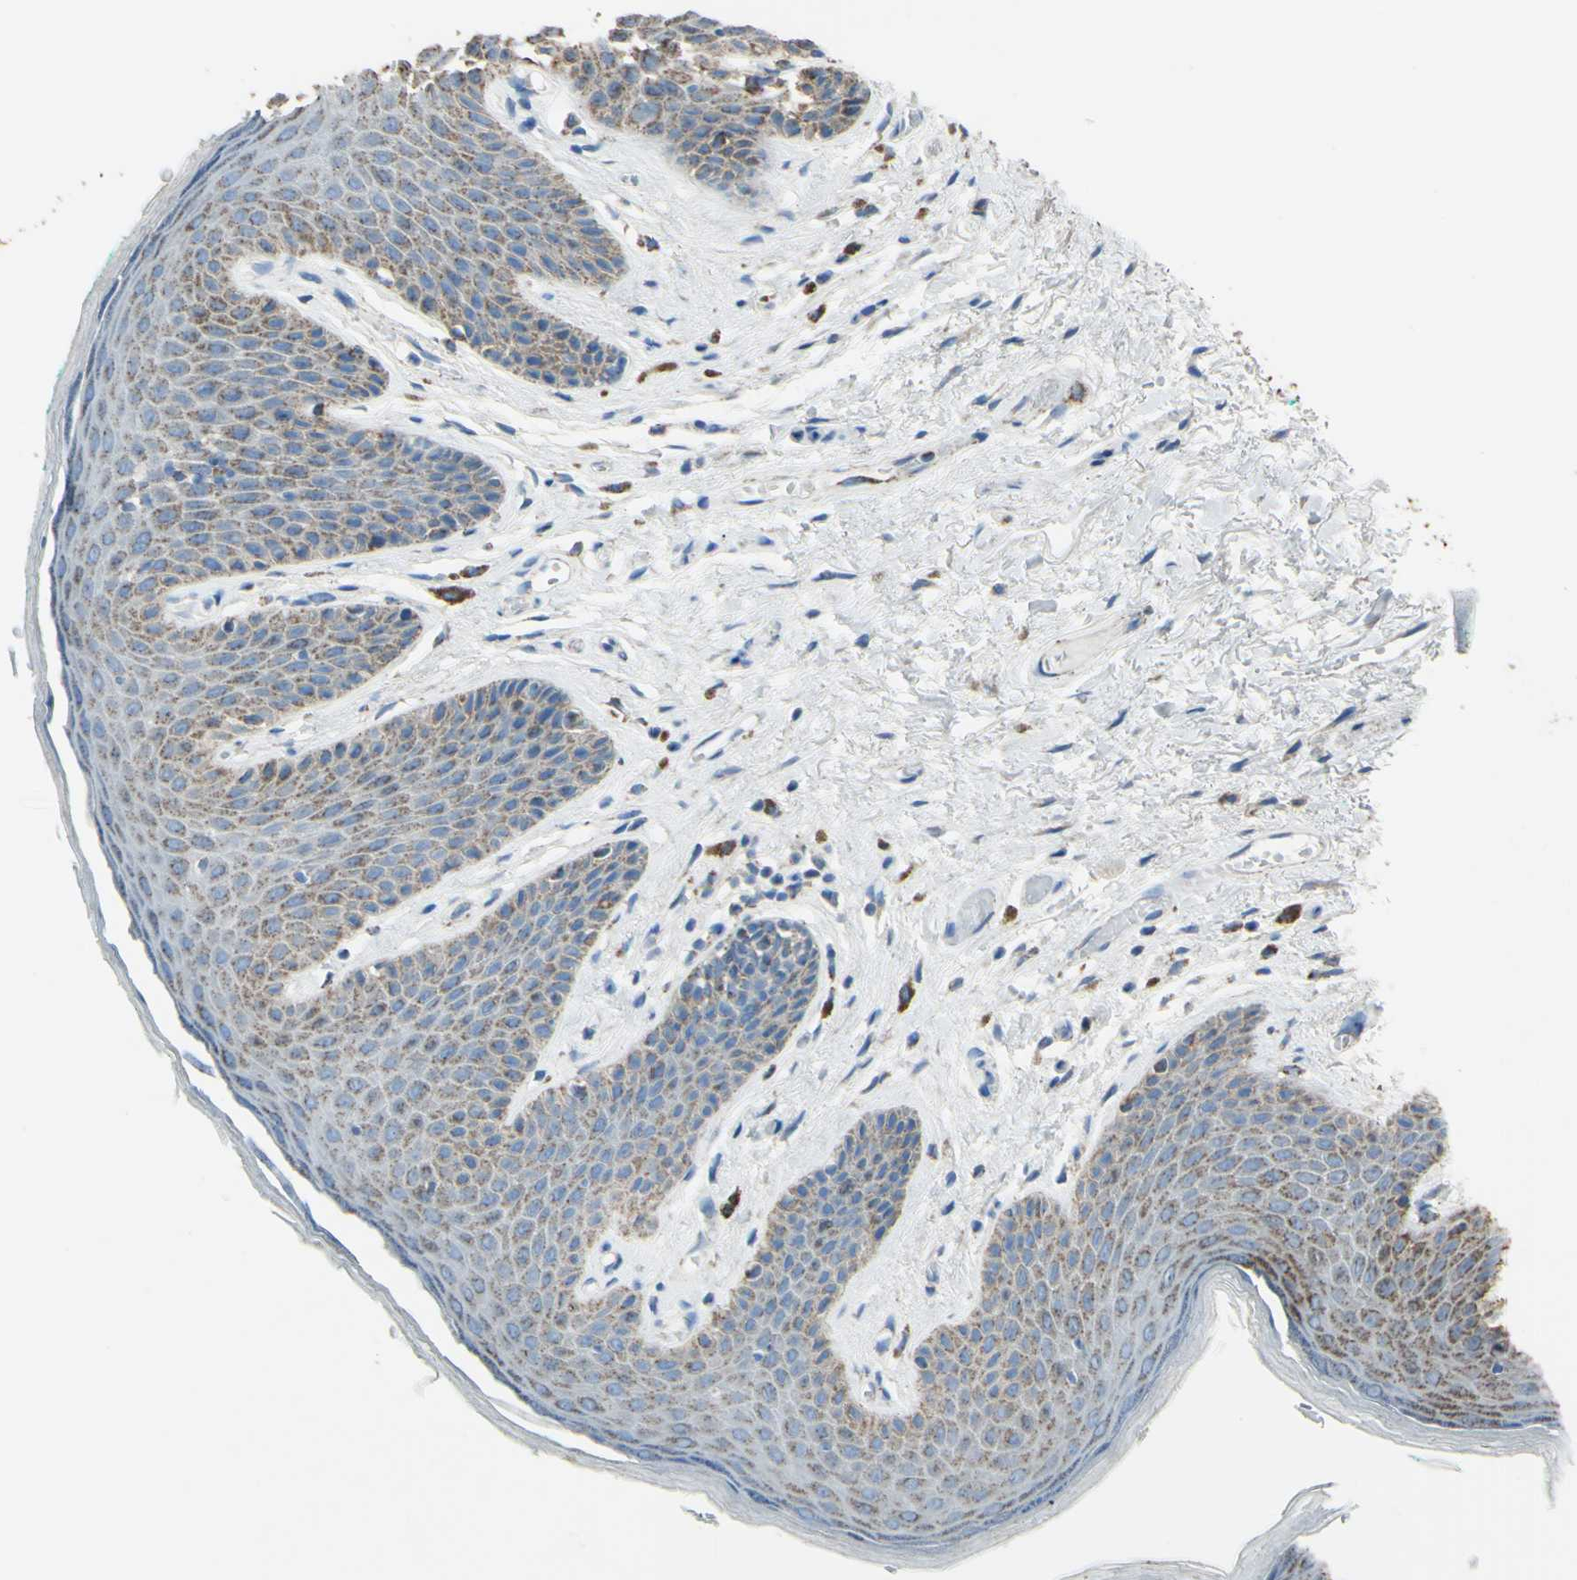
{"staining": {"intensity": "moderate", "quantity": "25%-75%", "location": "cytoplasmic/membranous"}, "tissue": "skin", "cell_type": "Epidermal cells", "image_type": "normal", "snomed": [{"axis": "morphology", "description": "Normal tissue, NOS"}, {"axis": "topography", "description": "Anal"}], "caption": "Immunohistochemical staining of normal skin exhibits moderate cytoplasmic/membranous protein positivity in about 25%-75% of epidermal cells. (Brightfield microscopy of DAB IHC at high magnification).", "gene": "CMKLR2", "patient": {"sex": "male", "age": 74}}